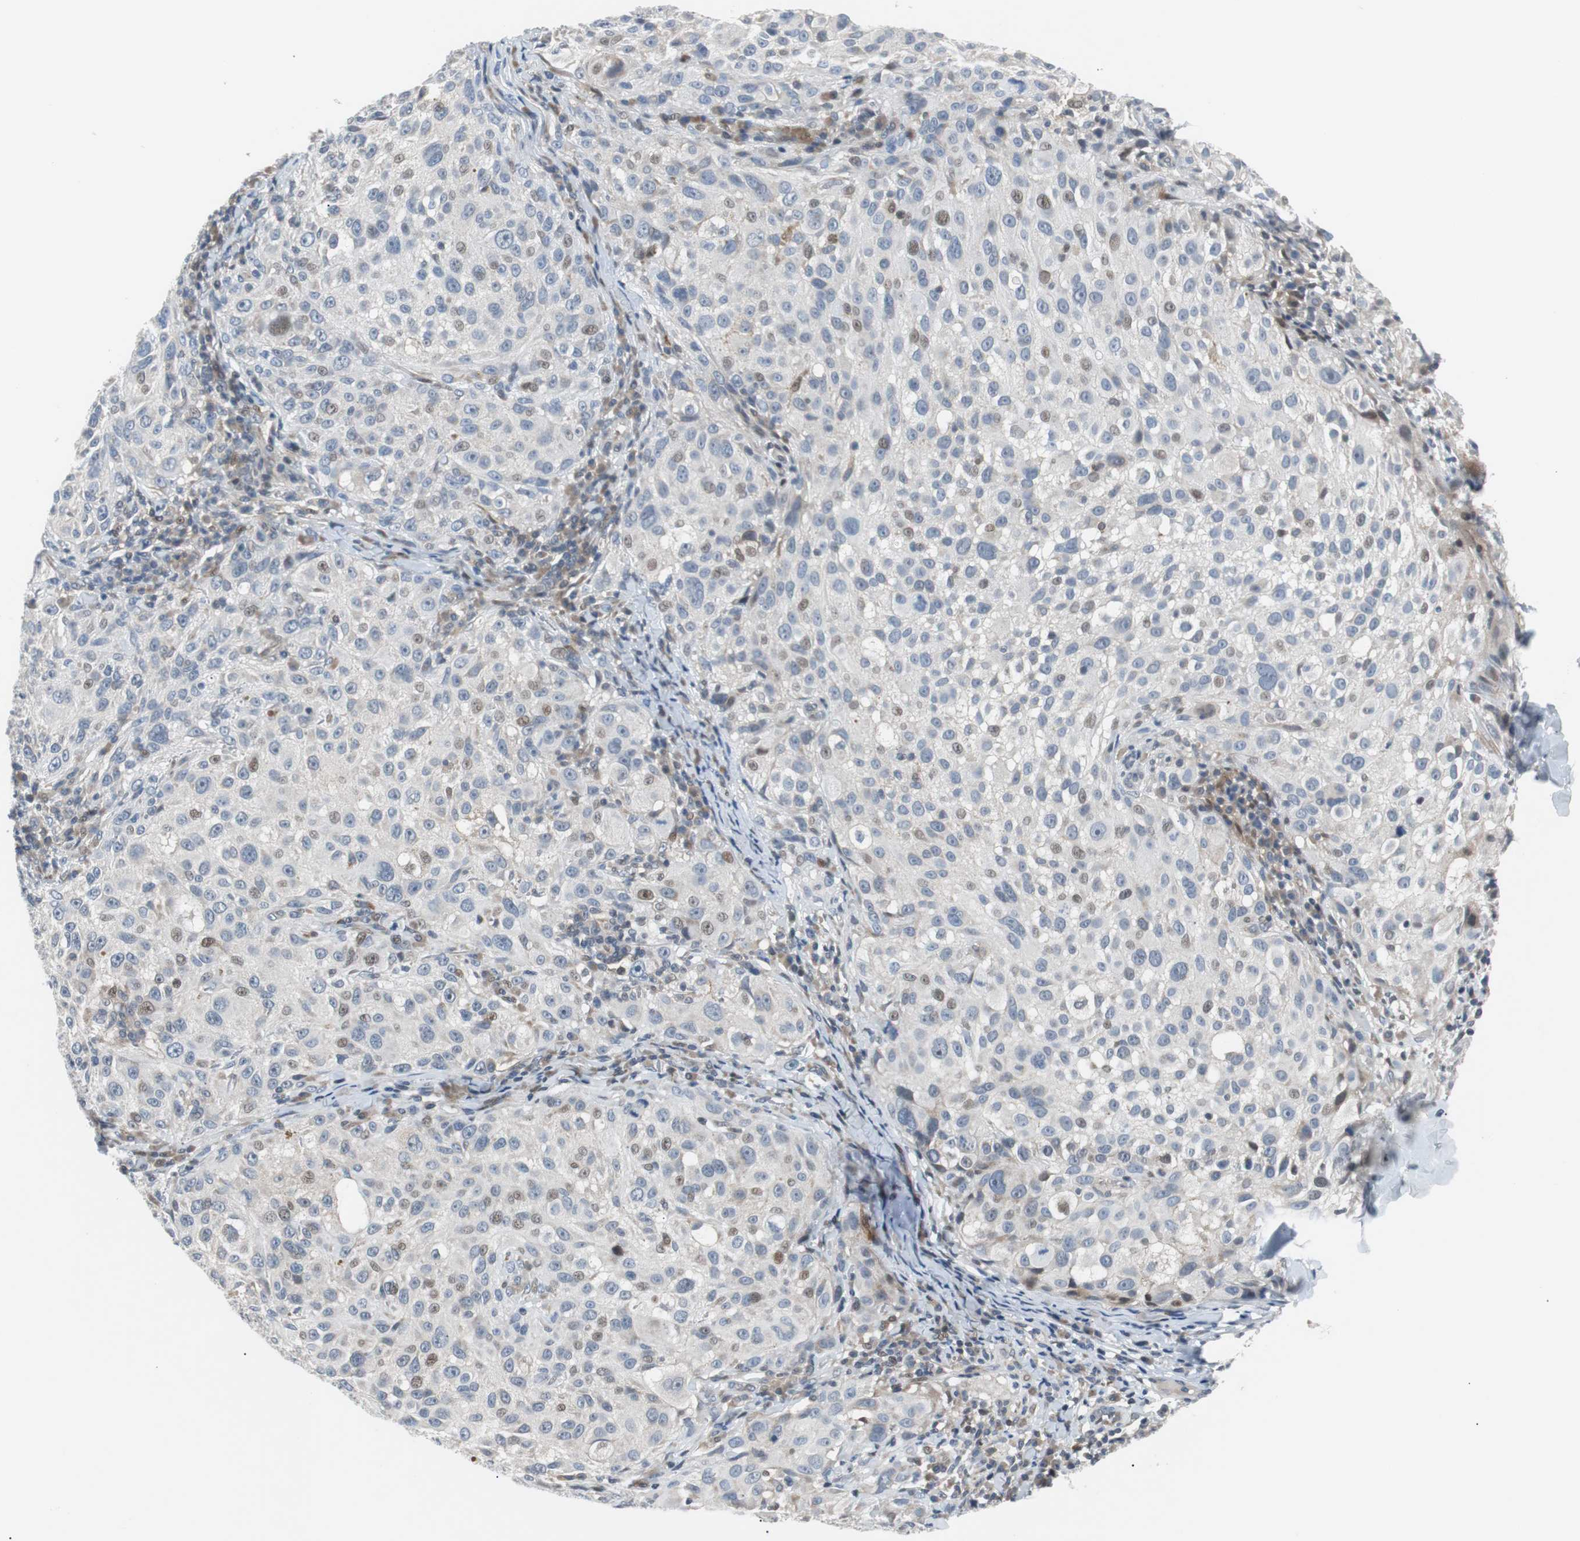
{"staining": {"intensity": "weak", "quantity": "<25%", "location": "nuclear"}, "tissue": "melanoma", "cell_type": "Tumor cells", "image_type": "cancer", "snomed": [{"axis": "morphology", "description": "Necrosis, NOS"}, {"axis": "morphology", "description": "Malignant melanoma, NOS"}, {"axis": "topography", "description": "Skin"}], "caption": "Immunohistochemical staining of malignant melanoma displays no significant positivity in tumor cells. The staining was performed using DAB to visualize the protein expression in brown, while the nuclei were stained in blue with hematoxylin (Magnification: 20x).", "gene": "MAP2K4", "patient": {"sex": "female", "age": 87}}